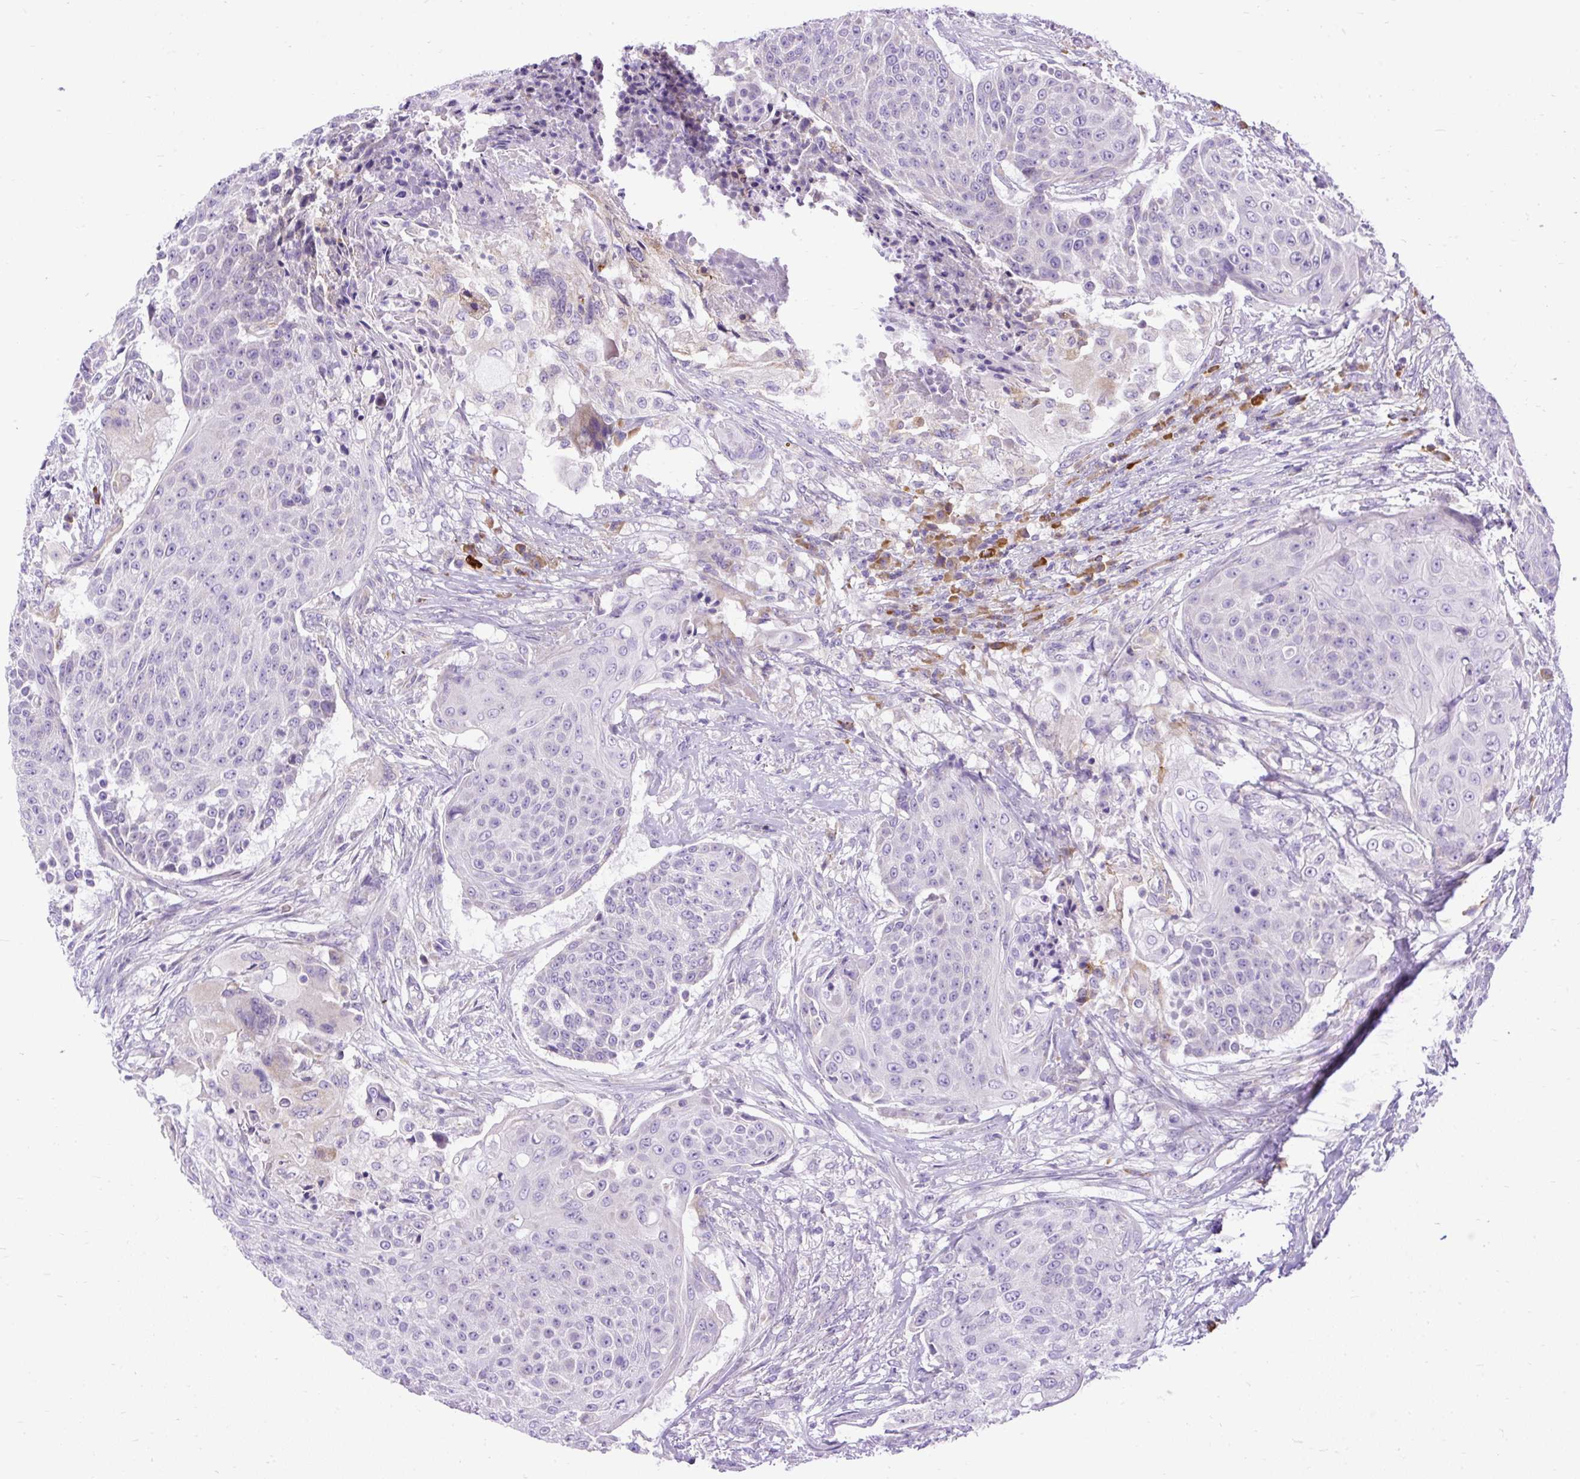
{"staining": {"intensity": "negative", "quantity": "none", "location": "none"}, "tissue": "urothelial cancer", "cell_type": "Tumor cells", "image_type": "cancer", "snomed": [{"axis": "morphology", "description": "Urothelial carcinoma, High grade"}, {"axis": "topography", "description": "Urinary bladder"}], "caption": "The immunohistochemistry (IHC) image has no significant positivity in tumor cells of high-grade urothelial carcinoma tissue.", "gene": "SYBU", "patient": {"sex": "female", "age": 63}}